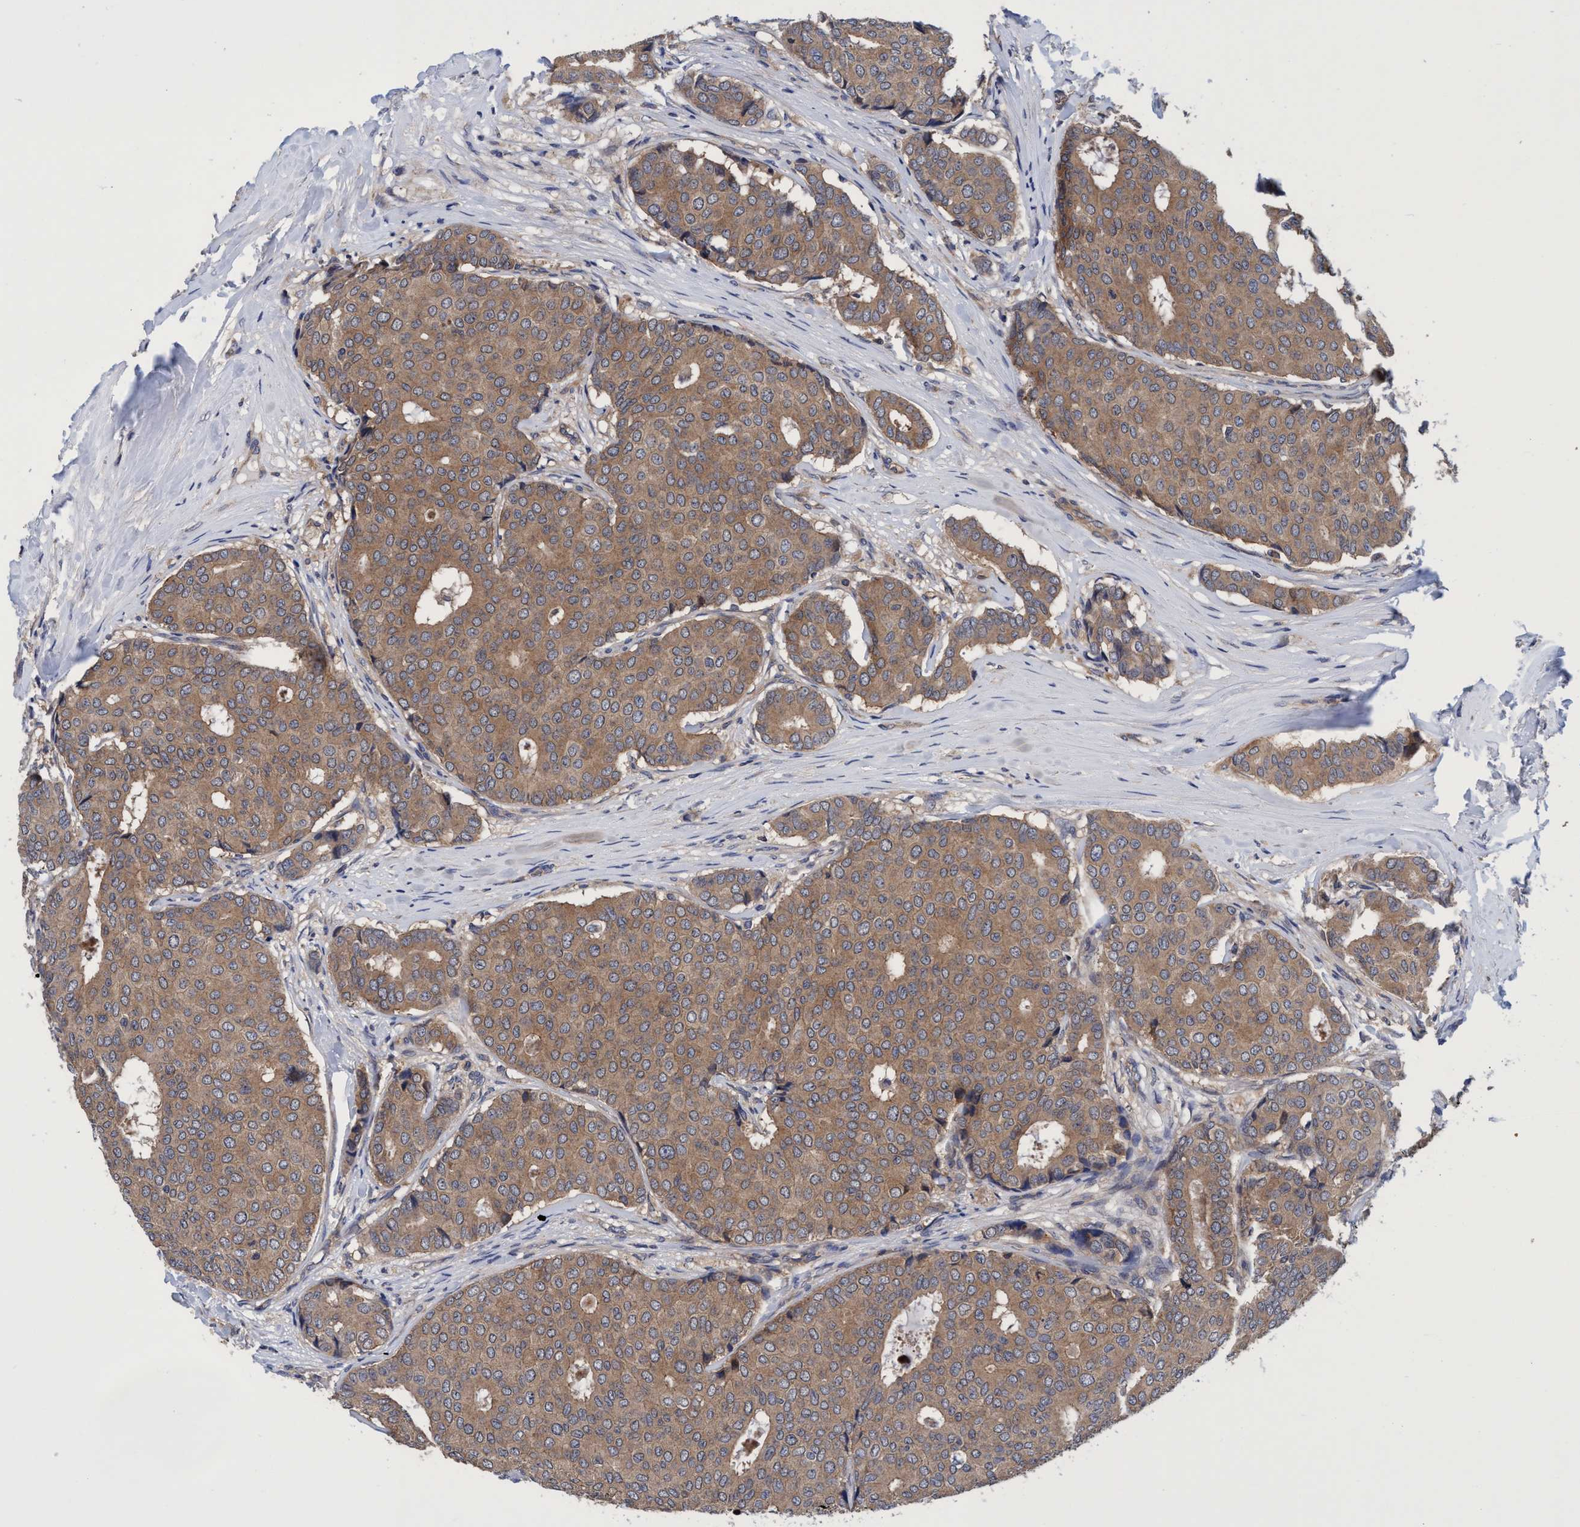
{"staining": {"intensity": "moderate", "quantity": ">75%", "location": "cytoplasmic/membranous"}, "tissue": "breast cancer", "cell_type": "Tumor cells", "image_type": "cancer", "snomed": [{"axis": "morphology", "description": "Duct carcinoma"}, {"axis": "topography", "description": "Breast"}], "caption": "A brown stain highlights moderate cytoplasmic/membranous positivity of a protein in human breast cancer (invasive ductal carcinoma) tumor cells. Immunohistochemistry (ihc) stains the protein of interest in brown and the nuclei are stained blue.", "gene": "CALCOCO2", "patient": {"sex": "female", "age": 75}}